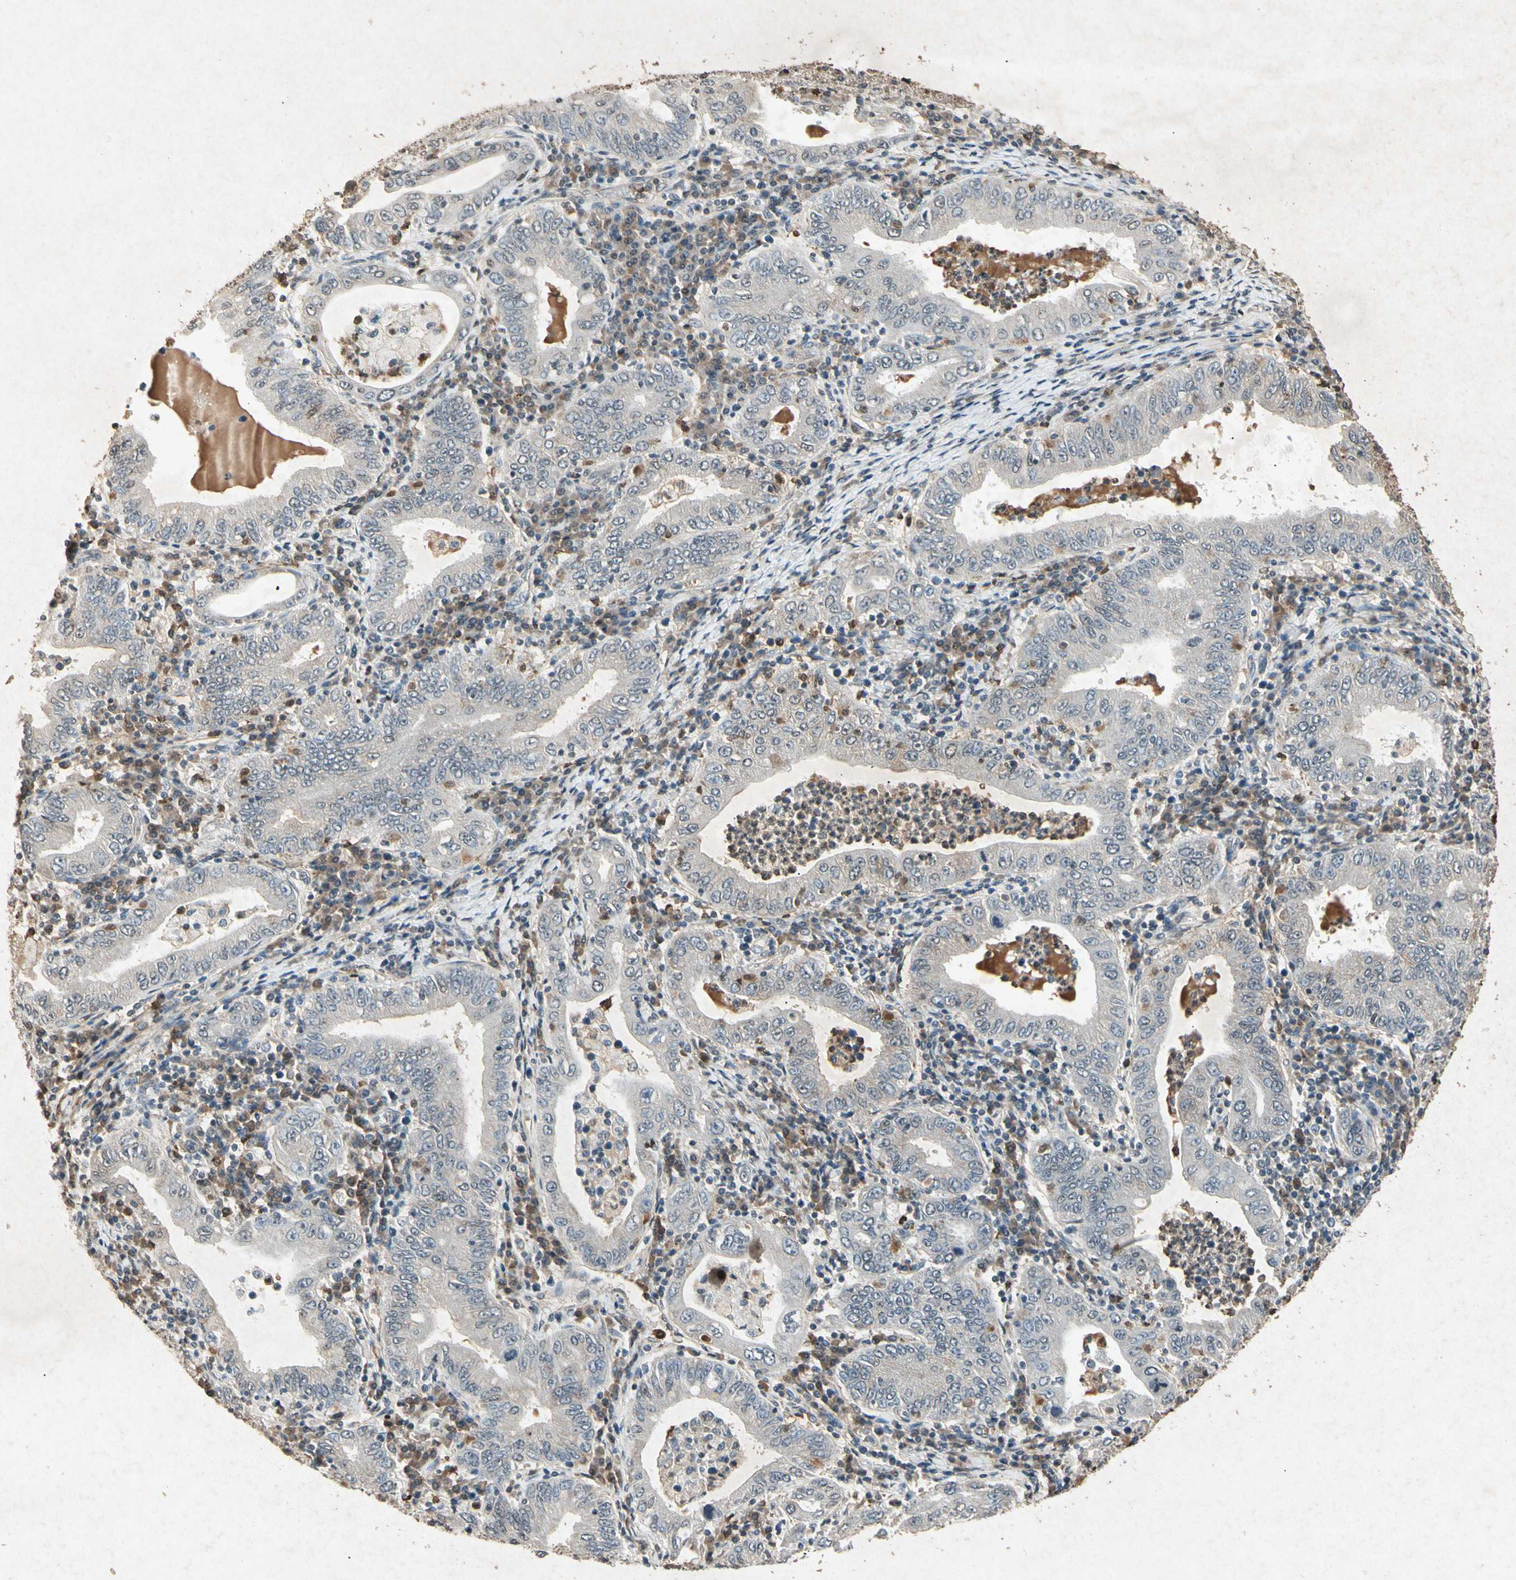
{"staining": {"intensity": "negative", "quantity": "none", "location": "none"}, "tissue": "stomach cancer", "cell_type": "Tumor cells", "image_type": "cancer", "snomed": [{"axis": "morphology", "description": "Normal tissue, NOS"}, {"axis": "morphology", "description": "Adenocarcinoma, NOS"}, {"axis": "topography", "description": "Esophagus"}, {"axis": "topography", "description": "Stomach, upper"}, {"axis": "topography", "description": "Peripheral nerve tissue"}], "caption": "Tumor cells are negative for protein expression in human stomach cancer (adenocarcinoma).", "gene": "CP", "patient": {"sex": "male", "age": 62}}